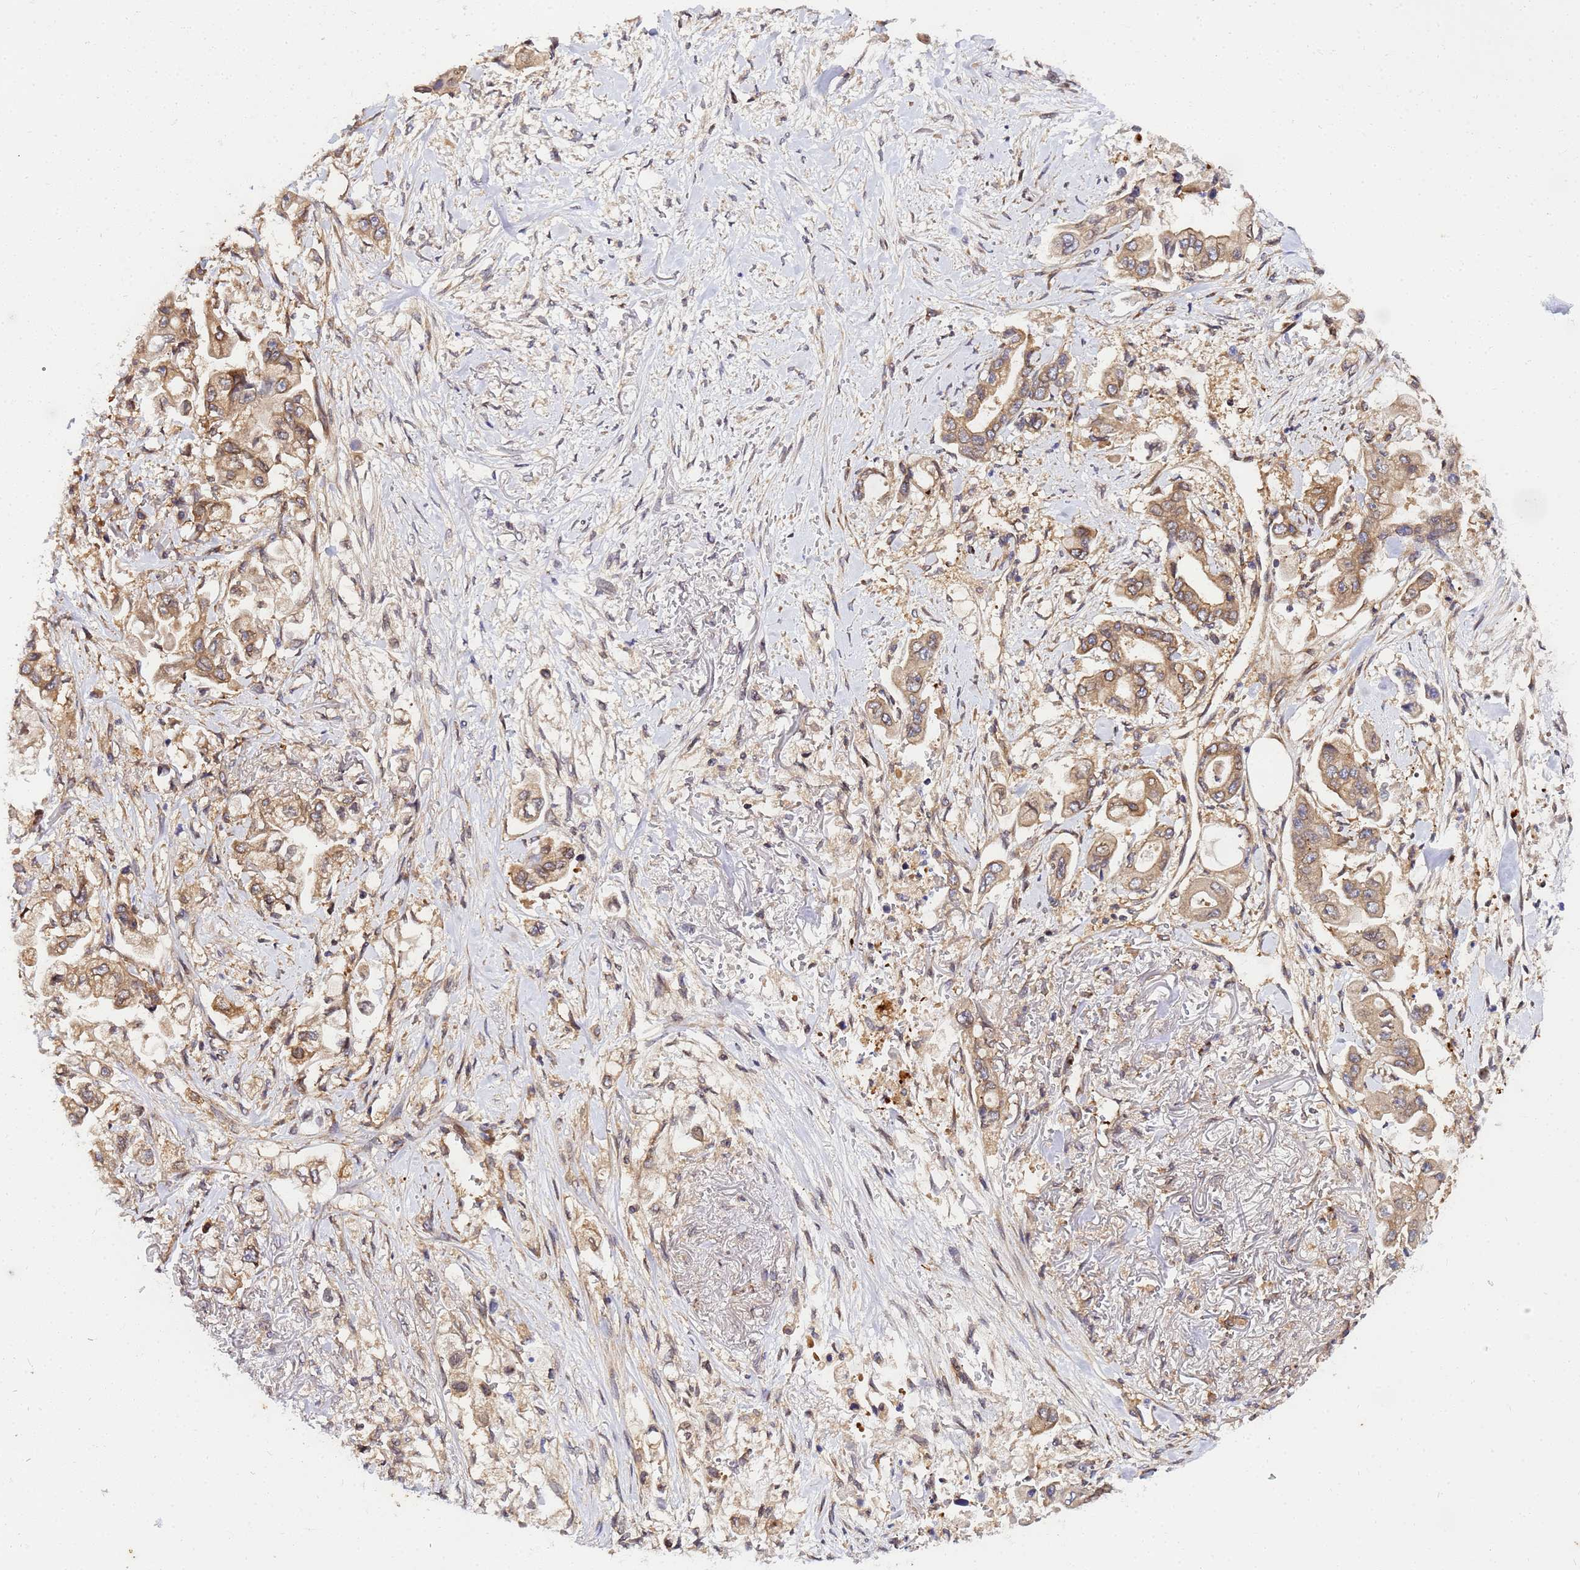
{"staining": {"intensity": "moderate", "quantity": ">75%", "location": "cytoplasmic/membranous"}, "tissue": "stomach cancer", "cell_type": "Tumor cells", "image_type": "cancer", "snomed": [{"axis": "morphology", "description": "Adenocarcinoma, NOS"}, {"axis": "topography", "description": "Stomach"}], "caption": "Brown immunohistochemical staining in human stomach cancer demonstrates moderate cytoplasmic/membranous staining in approximately >75% of tumor cells.", "gene": "UNC93B1", "patient": {"sex": "male", "age": 62}}